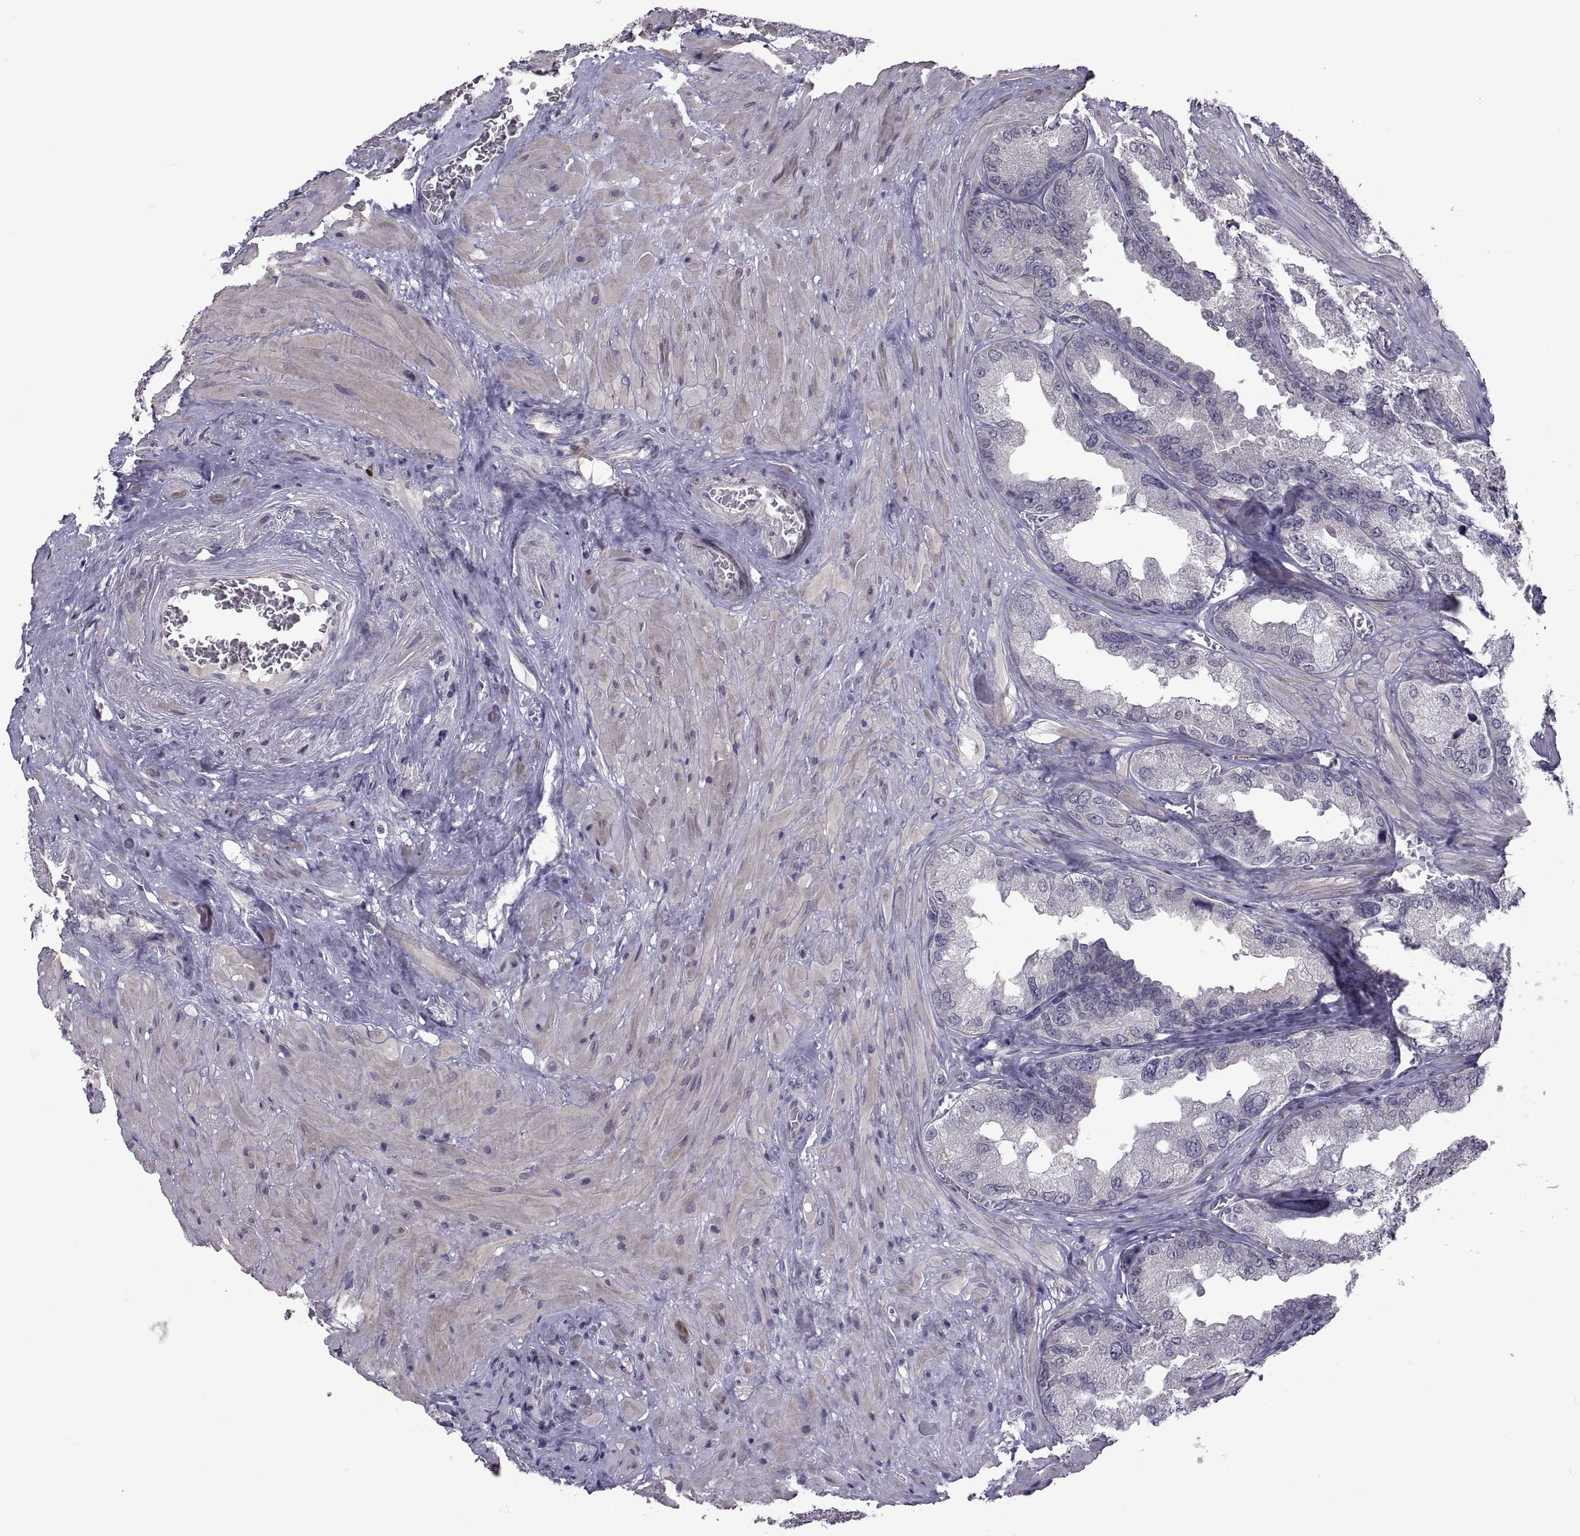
{"staining": {"intensity": "negative", "quantity": "none", "location": "none"}, "tissue": "seminal vesicle", "cell_type": "Glandular cells", "image_type": "normal", "snomed": [{"axis": "morphology", "description": "Normal tissue, NOS"}, {"axis": "topography", "description": "Seminal veicle"}], "caption": "Seminal vesicle was stained to show a protein in brown. There is no significant positivity in glandular cells. Brightfield microscopy of IHC stained with DAB (3,3'-diaminobenzidine) (brown) and hematoxylin (blue), captured at high magnification.", "gene": "NPTX2", "patient": {"sex": "male", "age": 72}}